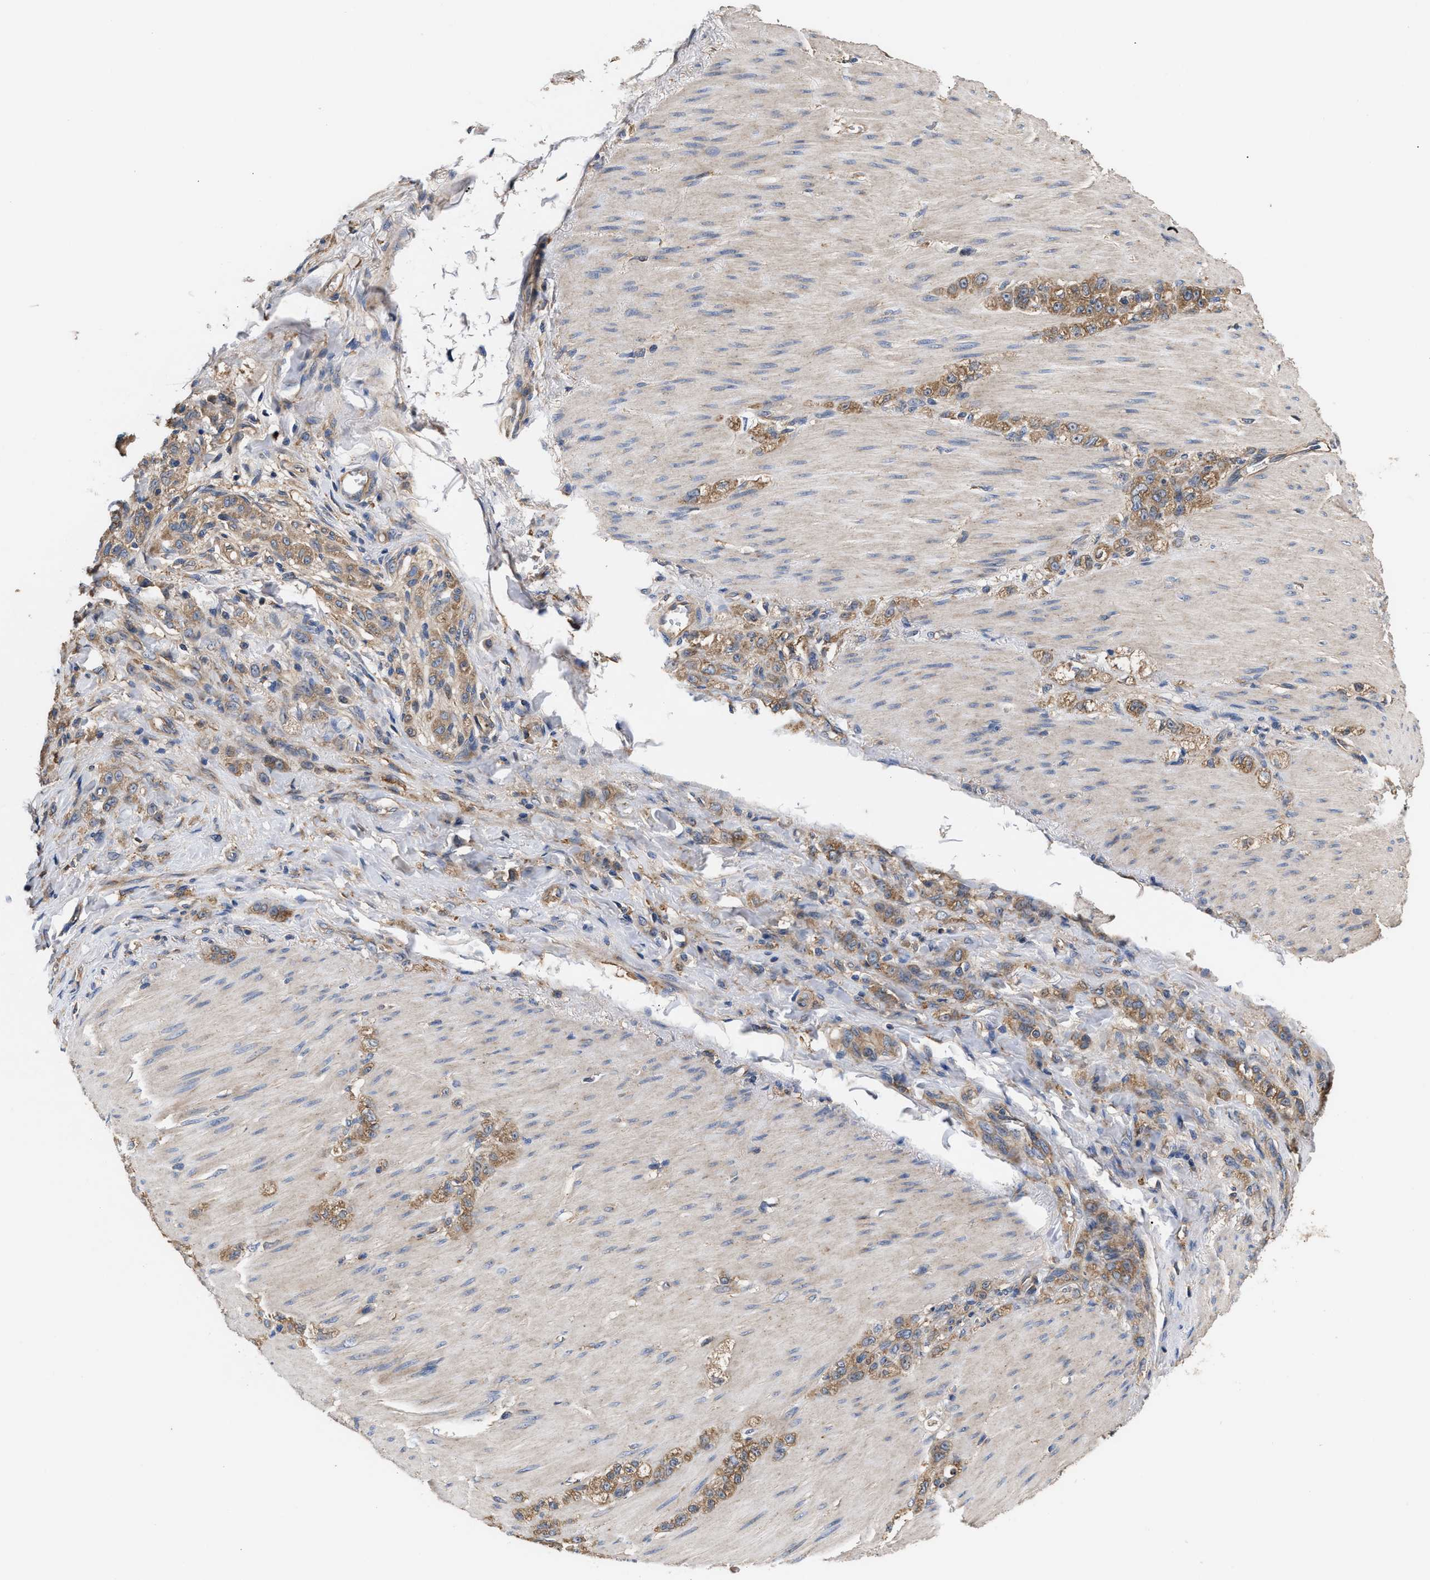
{"staining": {"intensity": "moderate", "quantity": ">75%", "location": "cytoplasmic/membranous"}, "tissue": "stomach cancer", "cell_type": "Tumor cells", "image_type": "cancer", "snomed": [{"axis": "morphology", "description": "Normal tissue, NOS"}, {"axis": "morphology", "description": "Adenocarcinoma, NOS"}, {"axis": "topography", "description": "Stomach"}], "caption": "This micrograph demonstrates immunohistochemistry (IHC) staining of human stomach adenocarcinoma, with medium moderate cytoplasmic/membranous positivity in approximately >75% of tumor cells.", "gene": "KLB", "patient": {"sex": "male", "age": 82}}